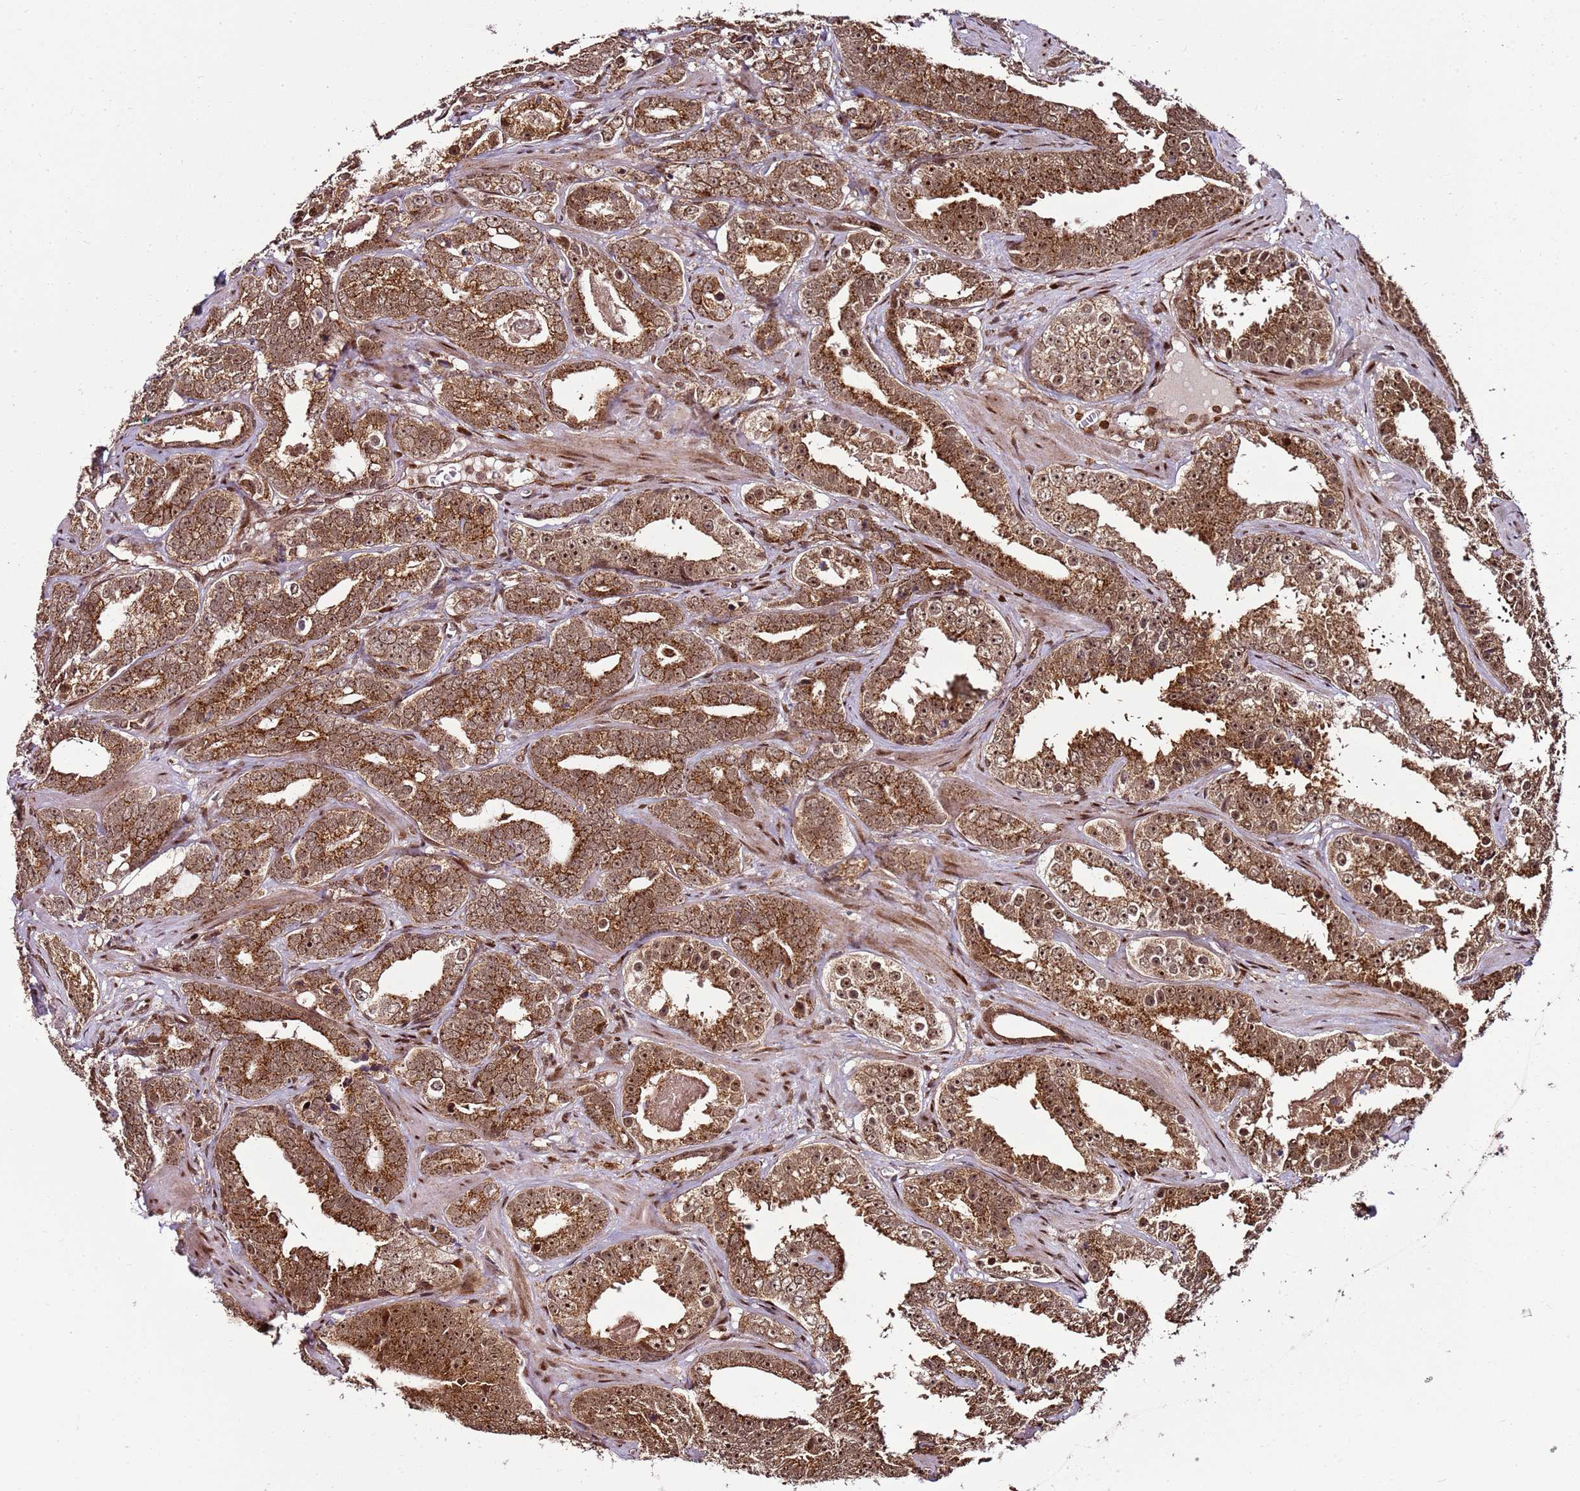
{"staining": {"intensity": "strong", "quantity": ">75%", "location": "cytoplasmic/membranous,nuclear"}, "tissue": "prostate cancer", "cell_type": "Tumor cells", "image_type": "cancer", "snomed": [{"axis": "morphology", "description": "Adenocarcinoma, High grade"}, {"axis": "topography", "description": "Prostate"}], "caption": "IHC micrograph of human prostate cancer (adenocarcinoma (high-grade)) stained for a protein (brown), which demonstrates high levels of strong cytoplasmic/membranous and nuclear expression in about >75% of tumor cells.", "gene": "PEX14", "patient": {"sex": "male", "age": 62}}